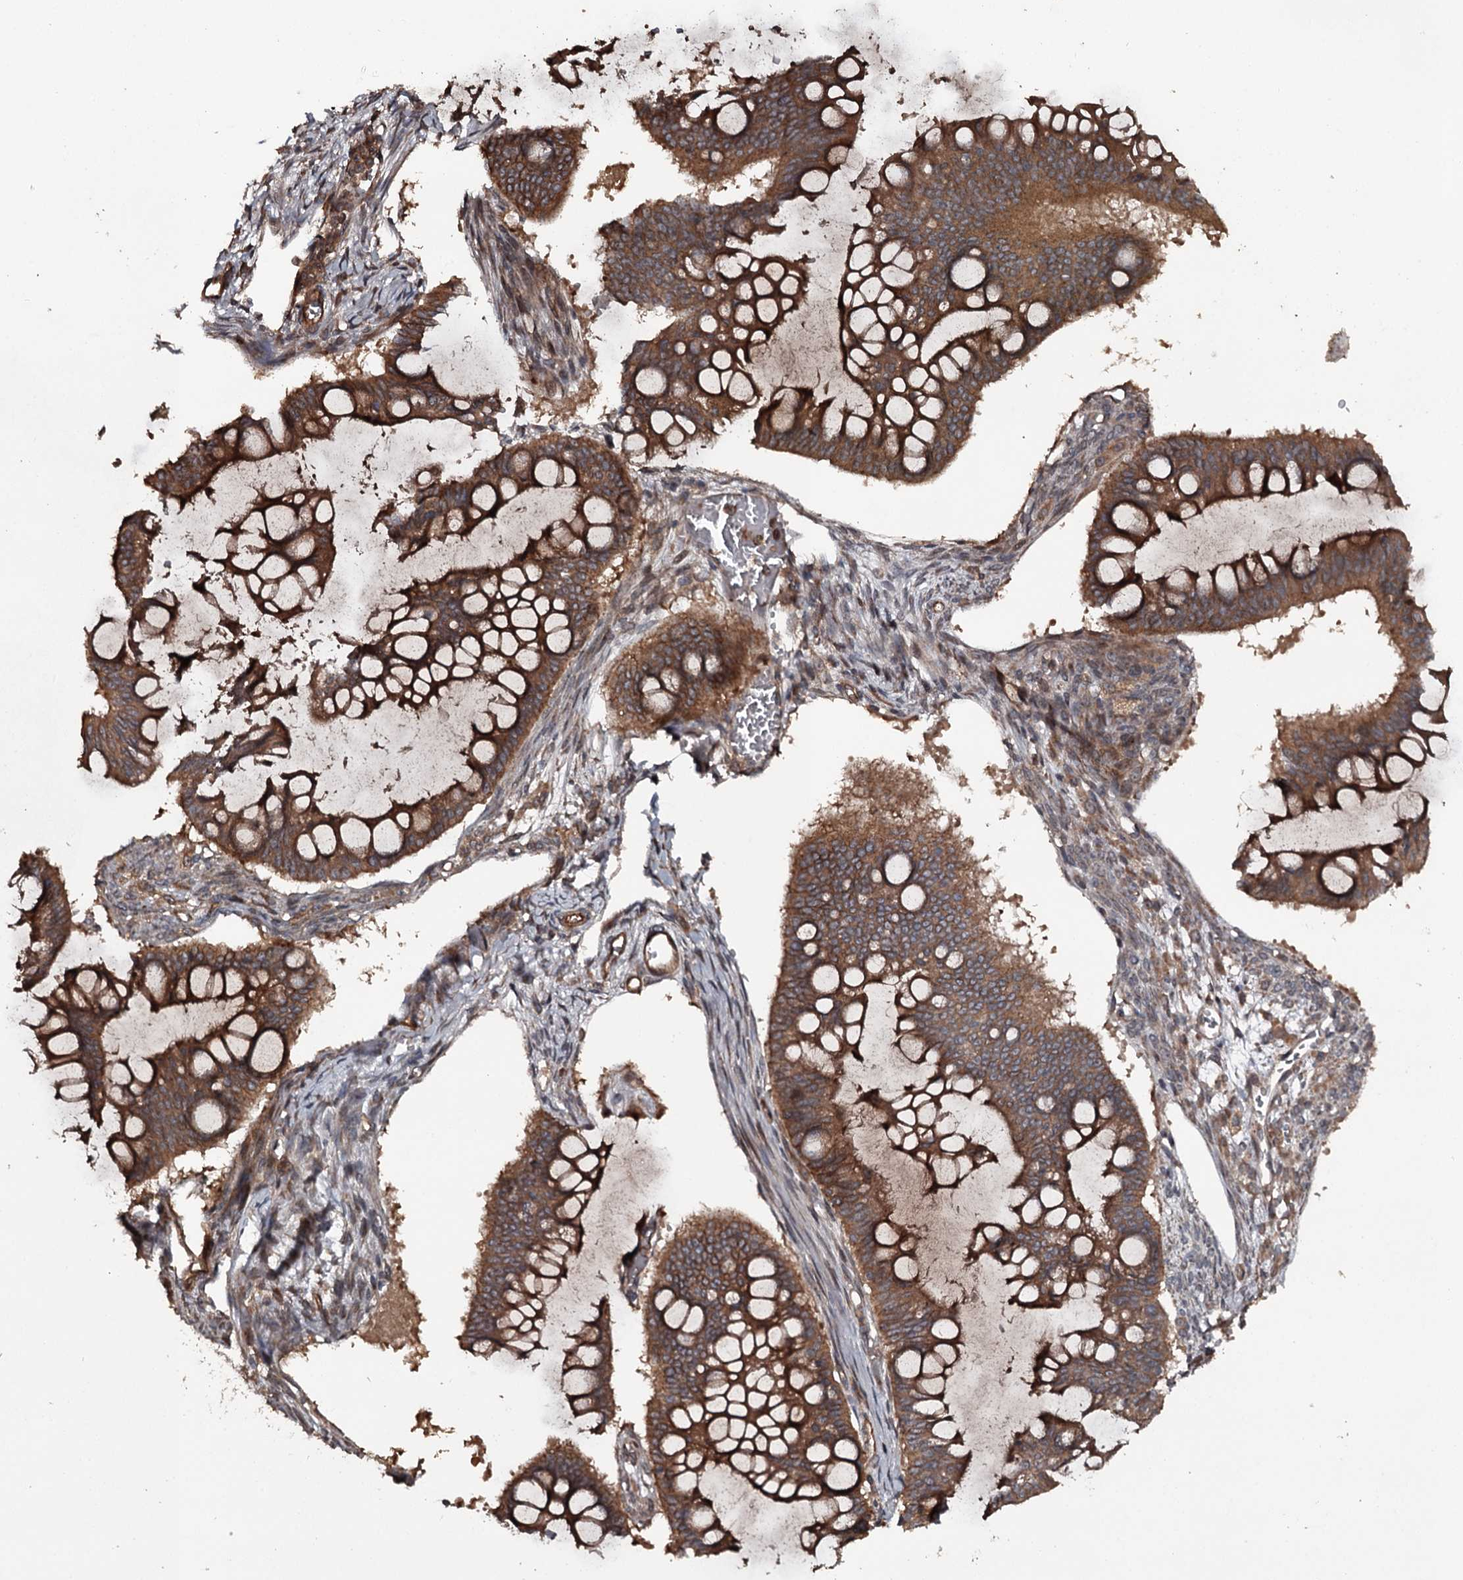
{"staining": {"intensity": "strong", "quantity": ">75%", "location": "cytoplasmic/membranous"}, "tissue": "ovarian cancer", "cell_type": "Tumor cells", "image_type": "cancer", "snomed": [{"axis": "morphology", "description": "Cystadenocarcinoma, mucinous, NOS"}, {"axis": "topography", "description": "Ovary"}], "caption": "Mucinous cystadenocarcinoma (ovarian) stained for a protein (brown) shows strong cytoplasmic/membranous positive expression in about >75% of tumor cells.", "gene": "RAB21", "patient": {"sex": "female", "age": 73}}